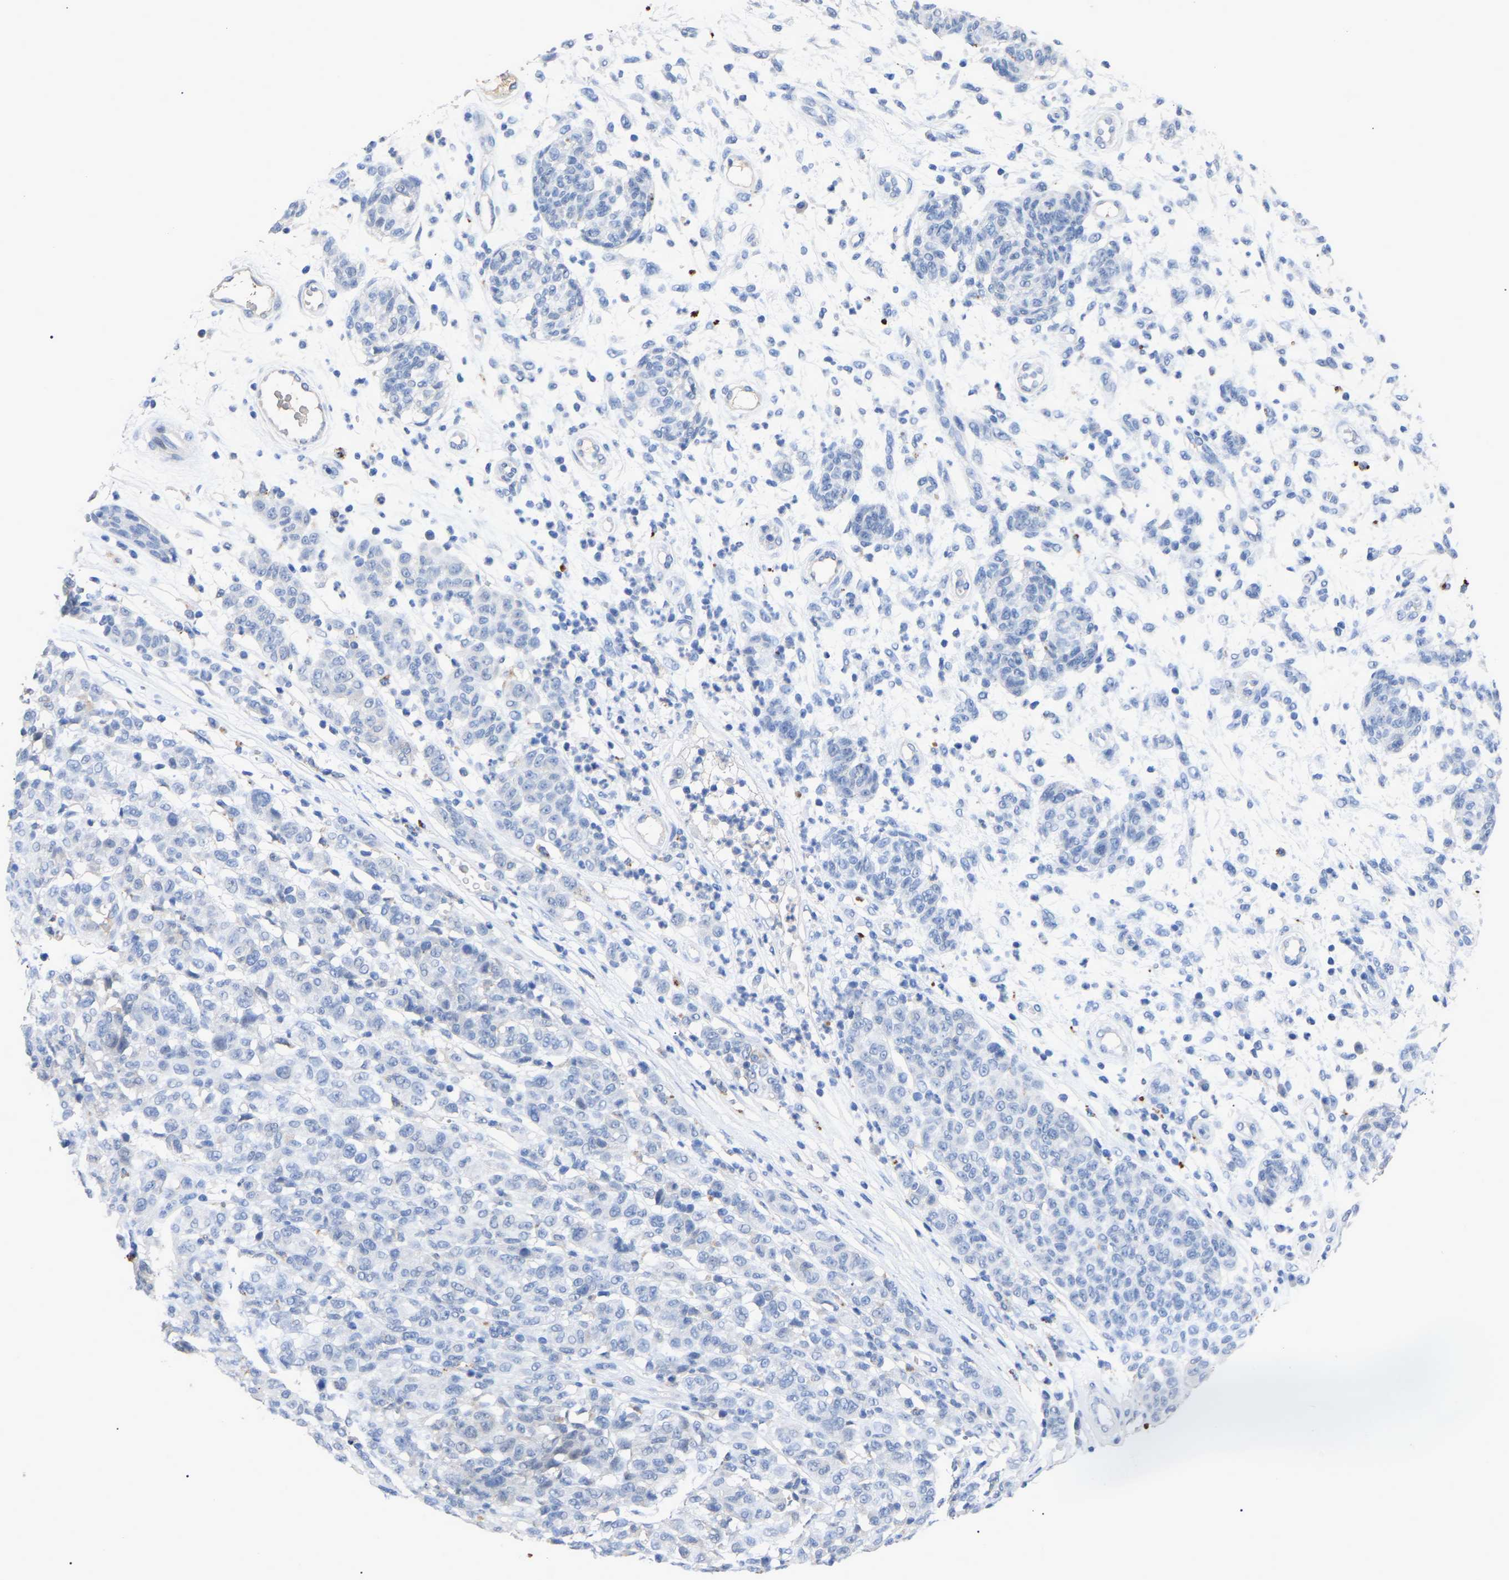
{"staining": {"intensity": "negative", "quantity": "none", "location": "none"}, "tissue": "melanoma", "cell_type": "Tumor cells", "image_type": "cancer", "snomed": [{"axis": "morphology", "description": "Malignant melanoma, NOS"}, {"axis": "topography", "description": "Skin"}], "caption": "Melanoma was stained to show a protein in brown. There is no significant expression in tumor cells.", "gene": "SMPD2", "patient": {"sex": "male", "age": 59}}